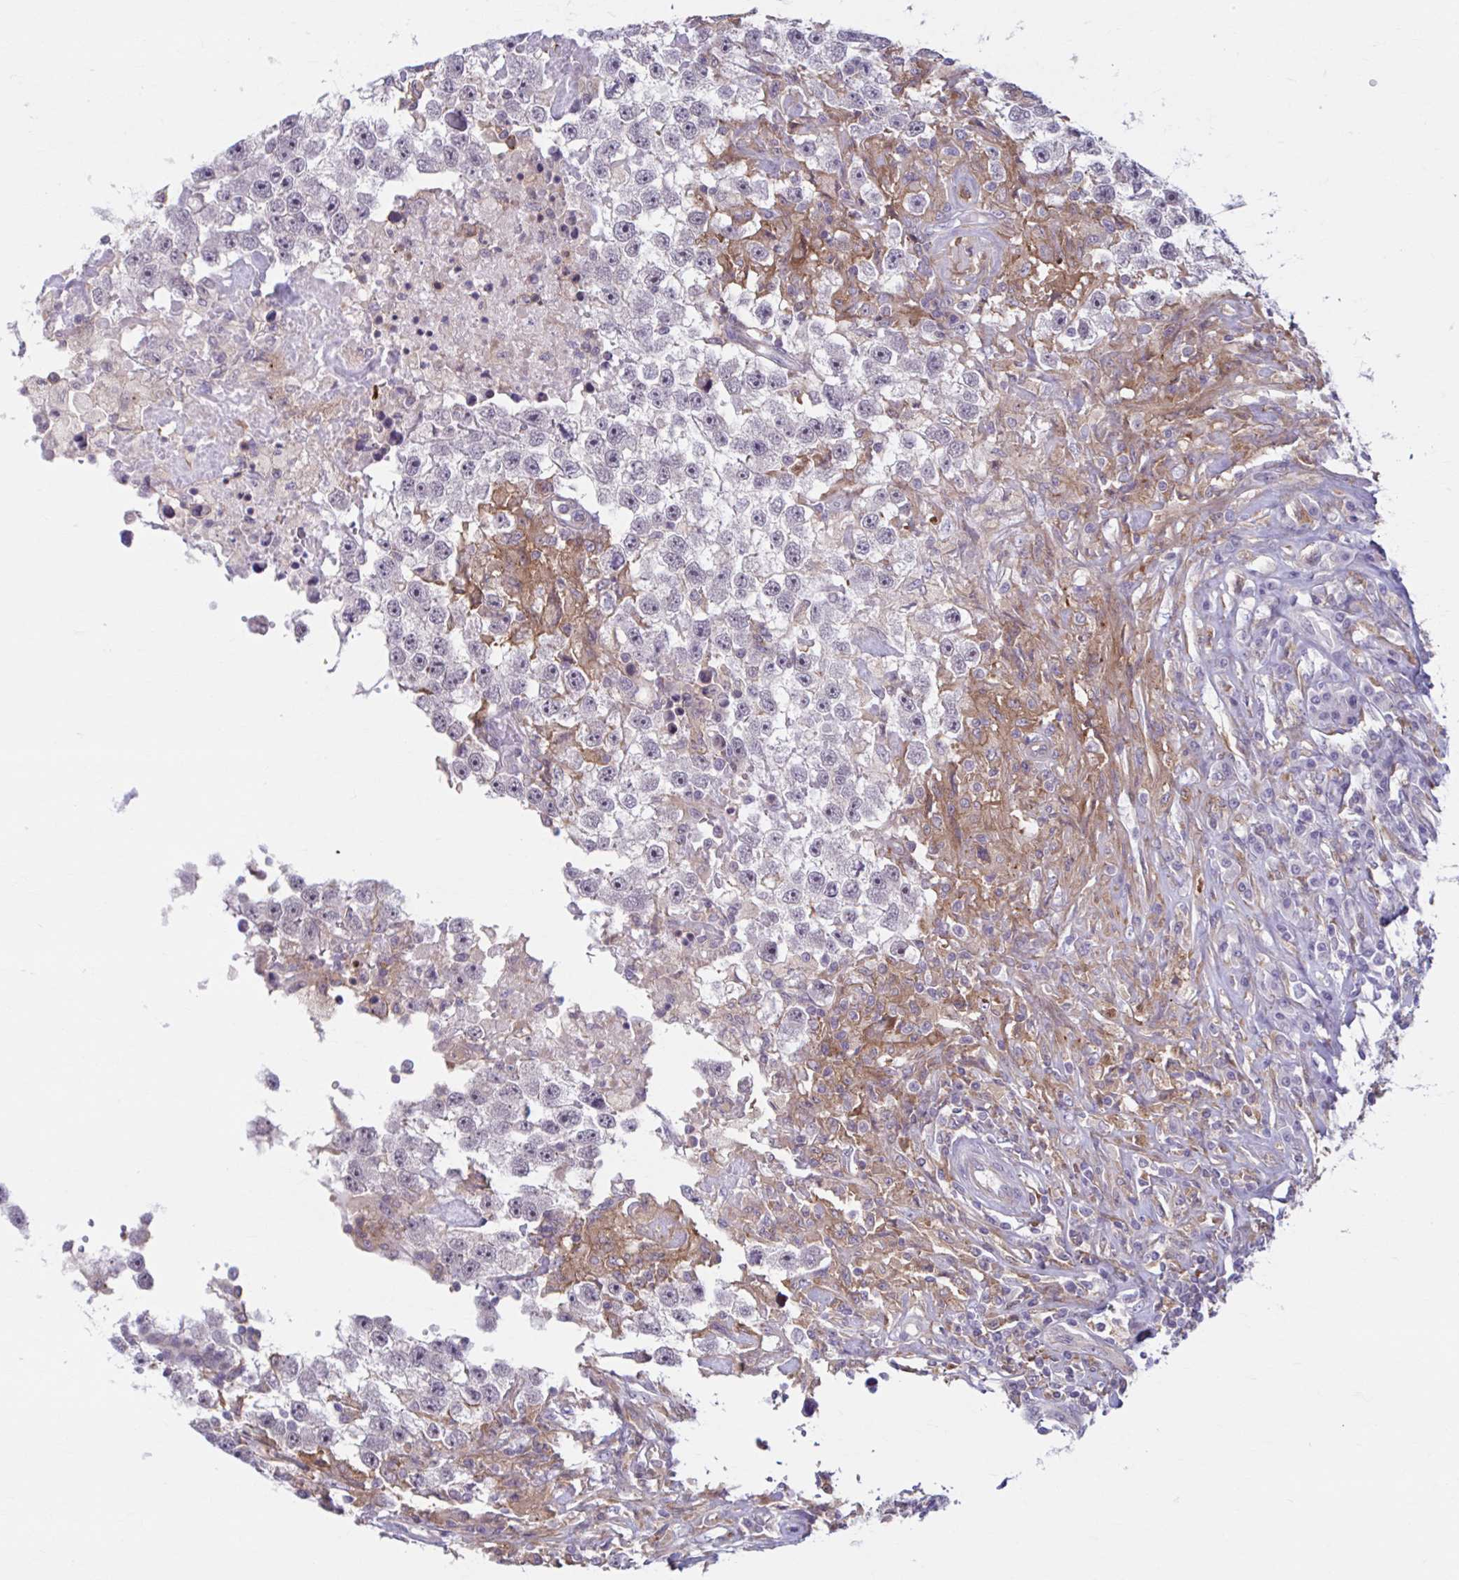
{"staining": {"intensity": "negative", "quantity": "none", "location": "none"}, "tissue": "testis cancer", "cell_type": "Tumor cells", "image_type": "cancer", "snomed": [{"axis": "morphology", "description": "Carcinoma, Embryonal, NOS"}, {"axis": "topography", "description": "Testis"}], "caption": "This is a image of IHC staining of testis cancer (embryonal carcinoma), which shows no staining in tumor cells.", "gene": "ADAT3", "patient": {"sex": "male", "age": 83}}